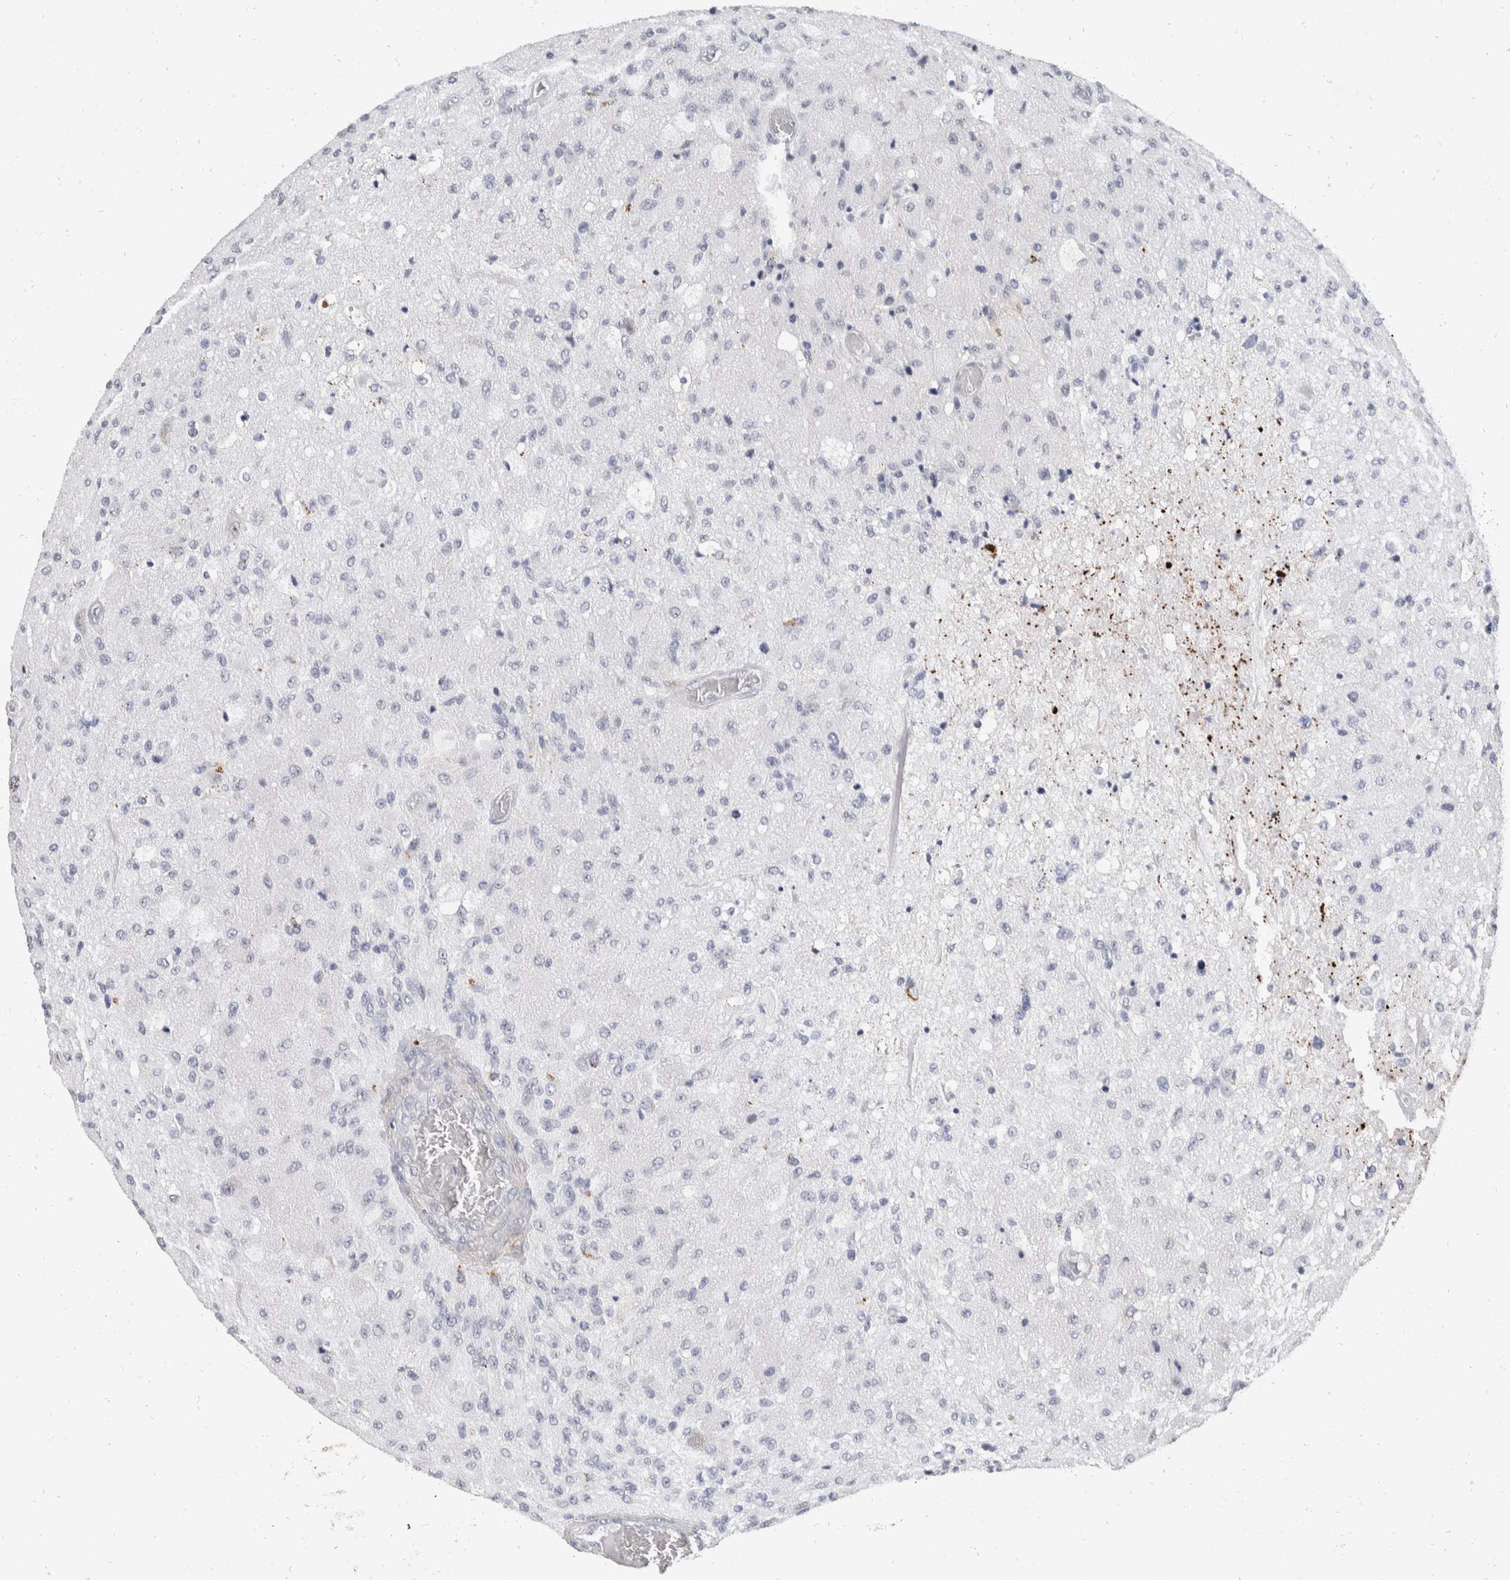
{"staining": {"intensity": "negative", "quantity": "none", "location": "none"}, "tissue": "glioma", "cell_type": "Tumor cells", "image_type": "cancer", "snomed": [{"axis": "morphology", "description": "Normal tissue, NOS"}, {"axis": "morphology", "description": "Glioma, malignant, High grade"}, {"axis": "topography", "description": "Cerebral cortex"}], "caption": "Image shows no protein positivity in tumor cells of glioma tissue.", "gene": "CATSPERD", "patient": {"sex": "male", "age": 77}}